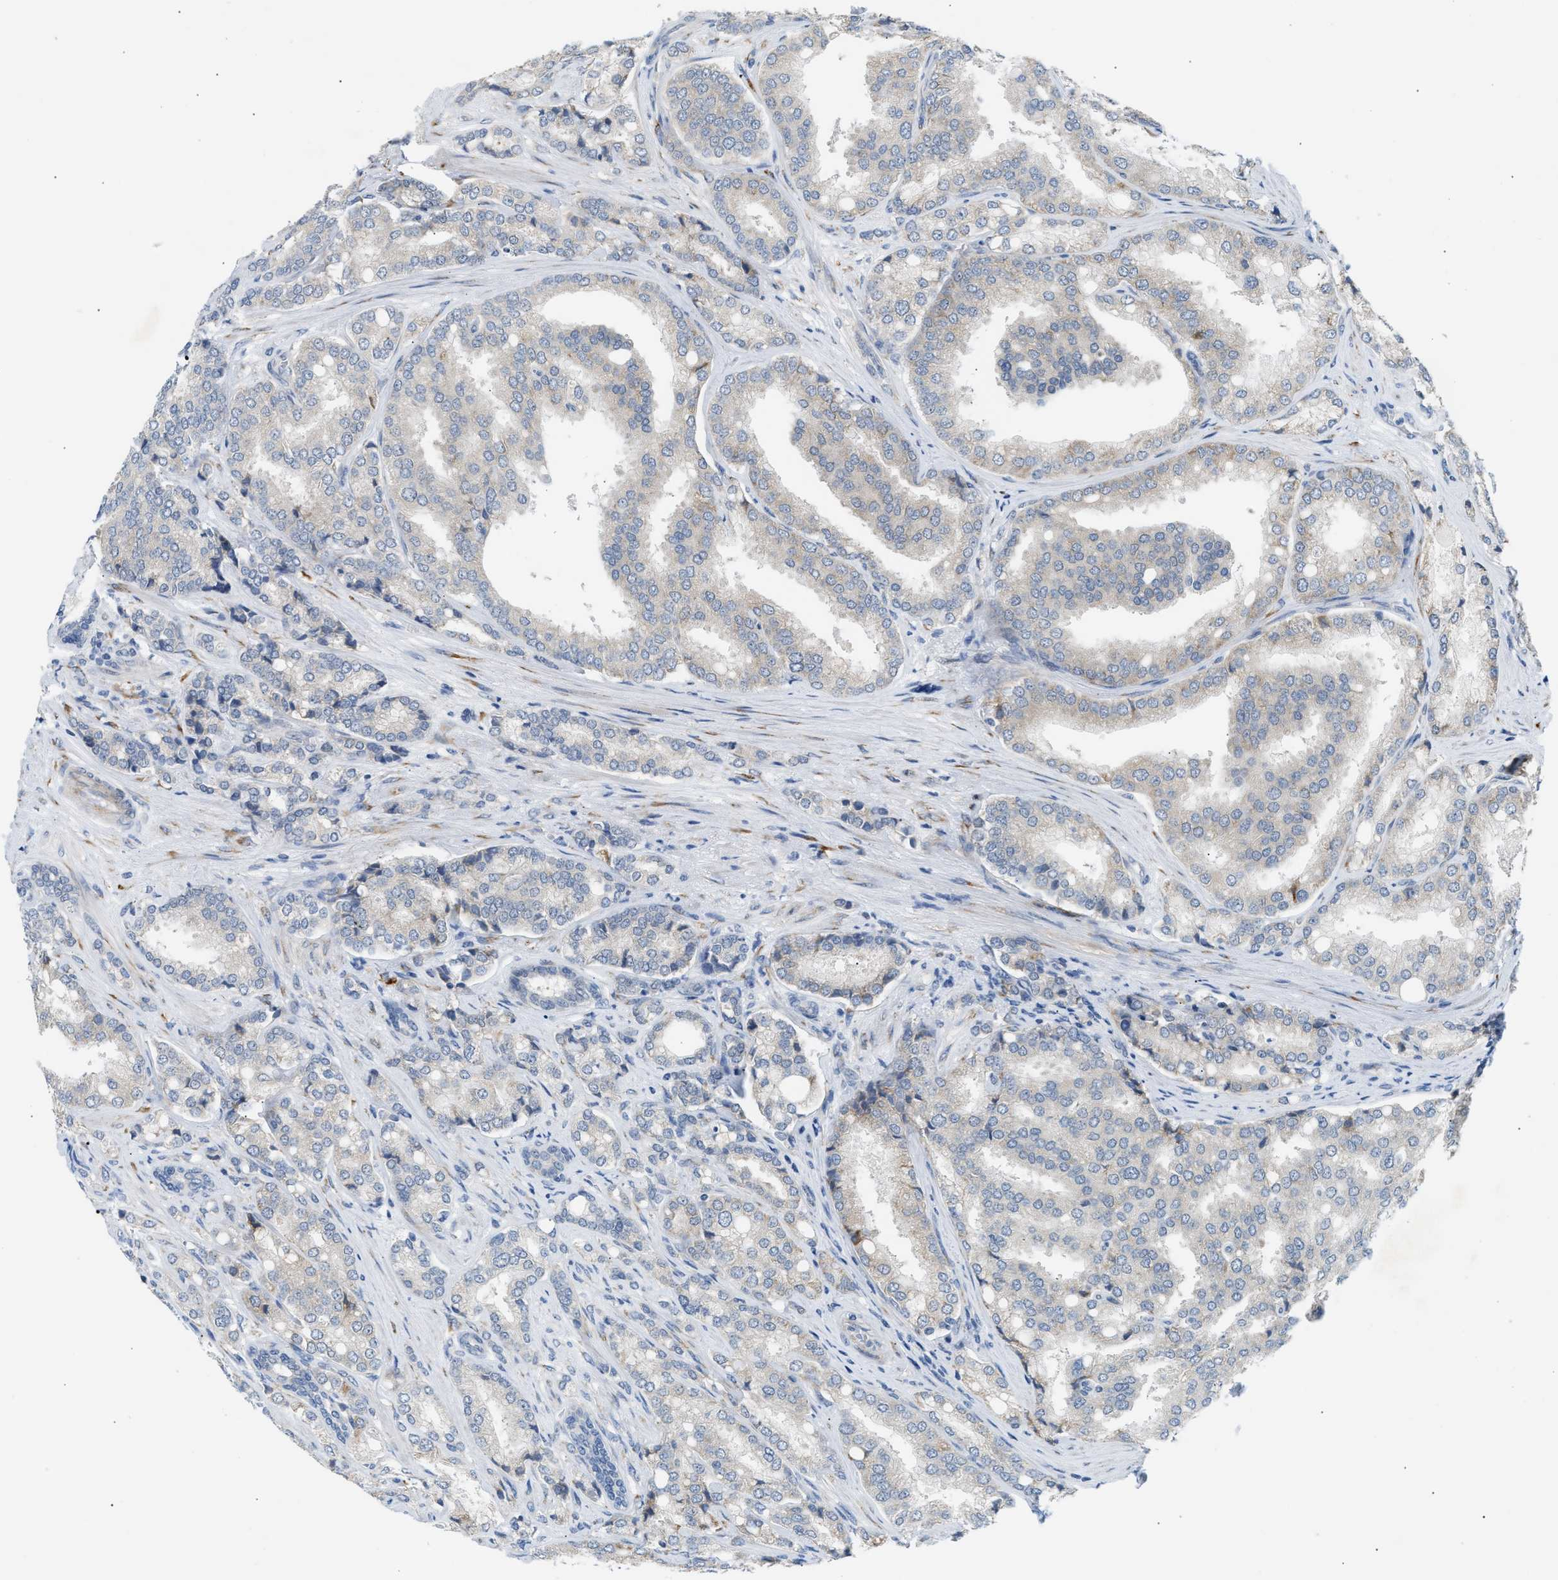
{"staining": {"intensity": "negative", "quantity": "none", "location": "none"}, "tissue": "prostate cancer", "cell_type": "Tumor cells", "image_type": "cancer", "snomed": [{"axis": "morphology", "description": "Adenocarcinoma, High grade"}, {"axis": "topography", "description": "Prostate"}], "caption": "DAB (3,3'-diaminobenzidine) immunohistochemical staining of human prostate cancer shows no significant positivity in tumor cells.", "gene": "KCNC2", "patient": {"sex": "male", "age": 50}}